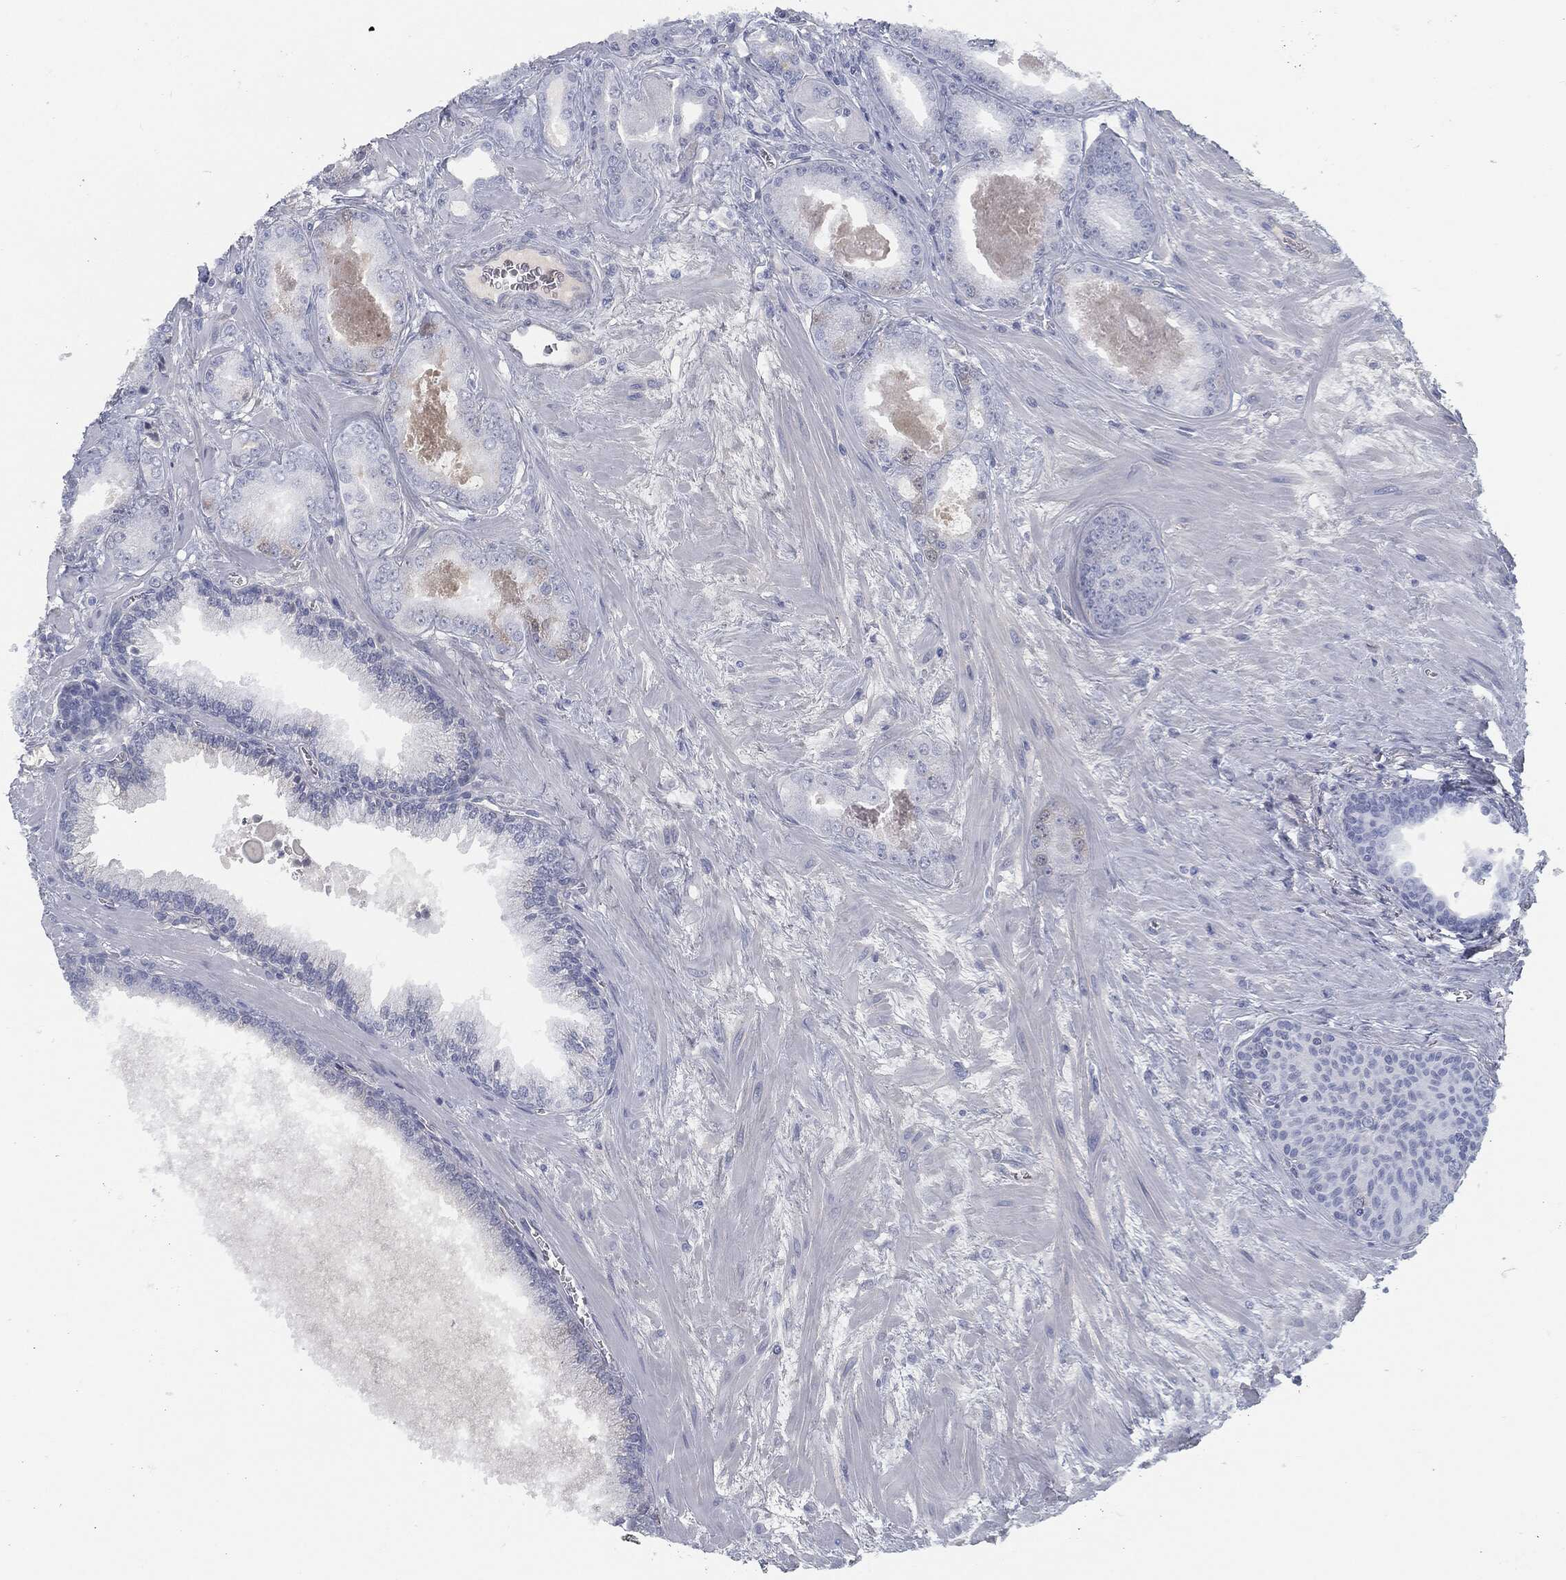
{"staining": {"intensity": "negative", "quantity": "none", "location": "none"}, "tissue": "prostate cancer", "cell_type": "Tumor cells", "image_type": "cancer", "snomed": [{"axis": "morphology", "description": "Adenocarcinoma, NOS"}, {"axis": "topography", "description": "Prostate"}], "caption": "A high-resolution photomicrograph shows immunohistochemistry (IHC) staining of adenocarcinoma (prostate), which demonstrates no significant positivity in tumor cells.", "gene": "MST1", "patient": {"sex": "male", "age": 56}}